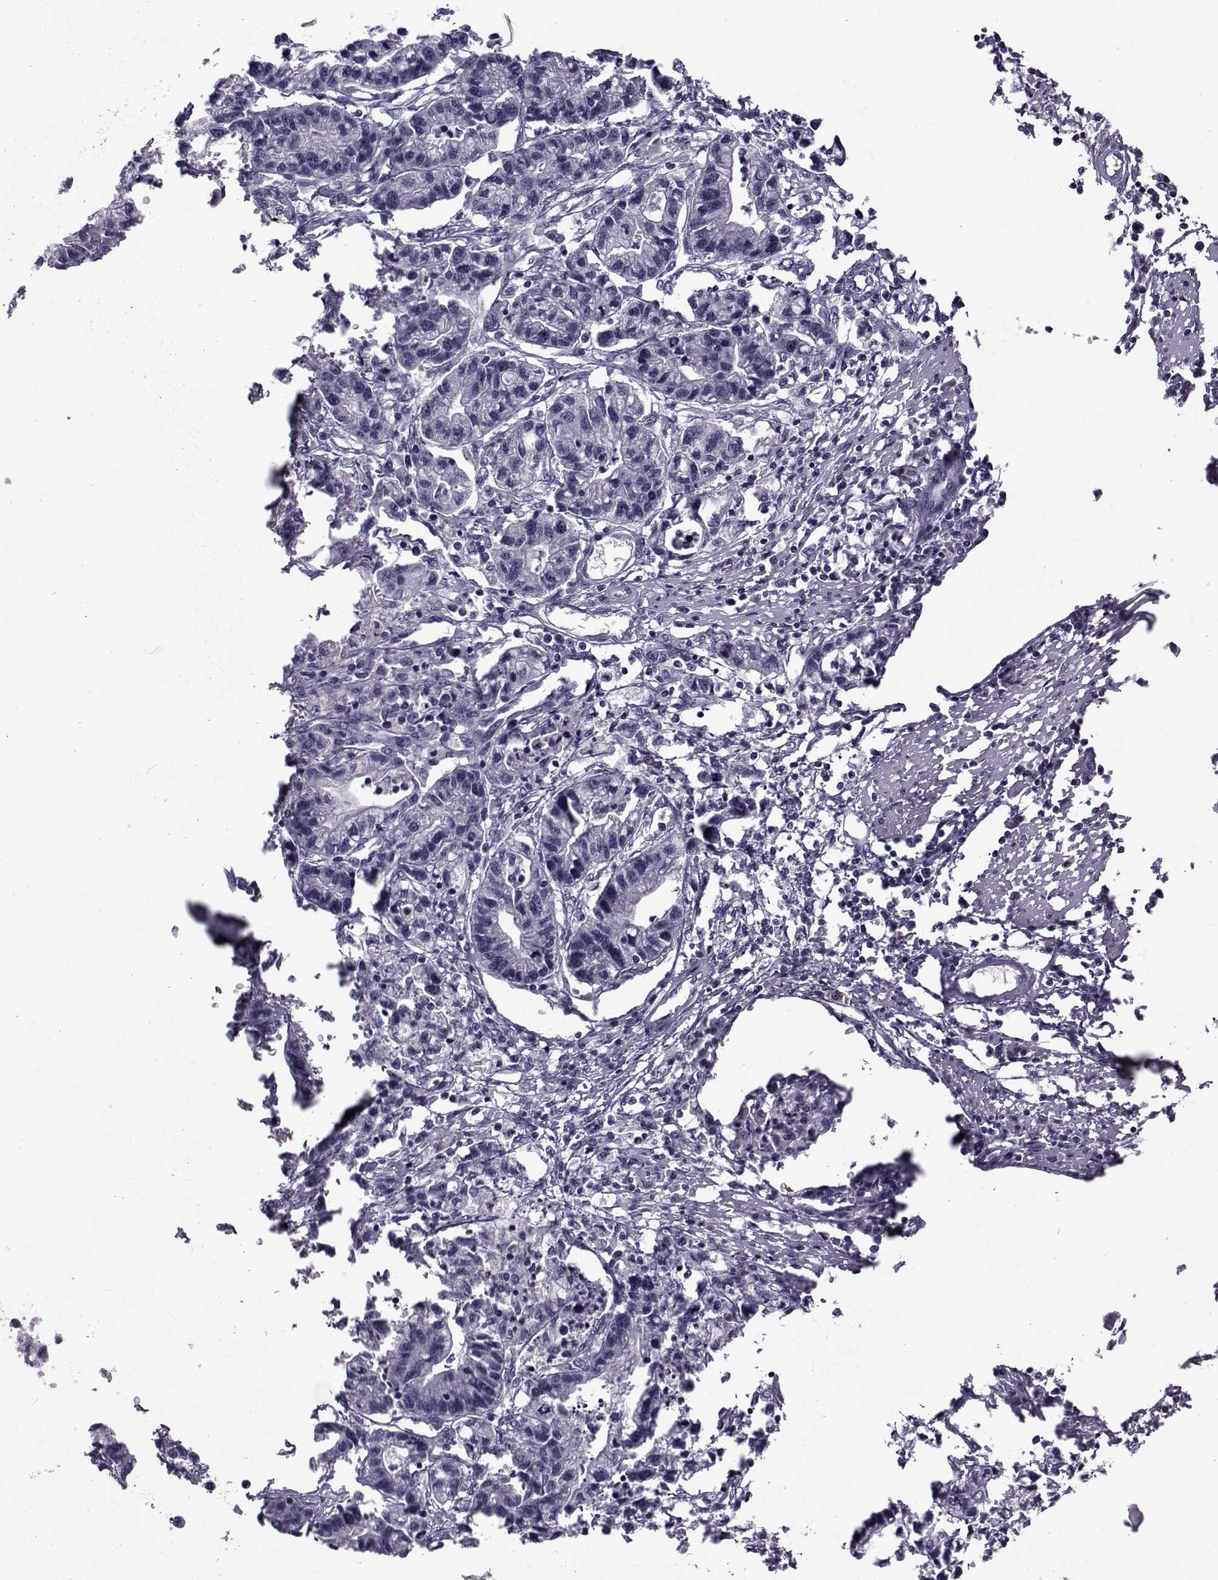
{"staining": {"intensity": "negative", "quantity": "none", "location": "none"}, "tissue": "stomach cancer", "cell_type": "Tumor cells", "image_type": "cancer", "snomed": [{"axis": "morphology", "description": "Adenocarcinoma, NOS"}, {"axis": "topography", "description": "Stomach"}], "caption": "Immunohistochemistry (IHC) of stomach adenocarcinoma demonstrates no expression in tumor cells.", "gene": "TNFRSF11B", "patient": {"sex": "male", "age": 83}}